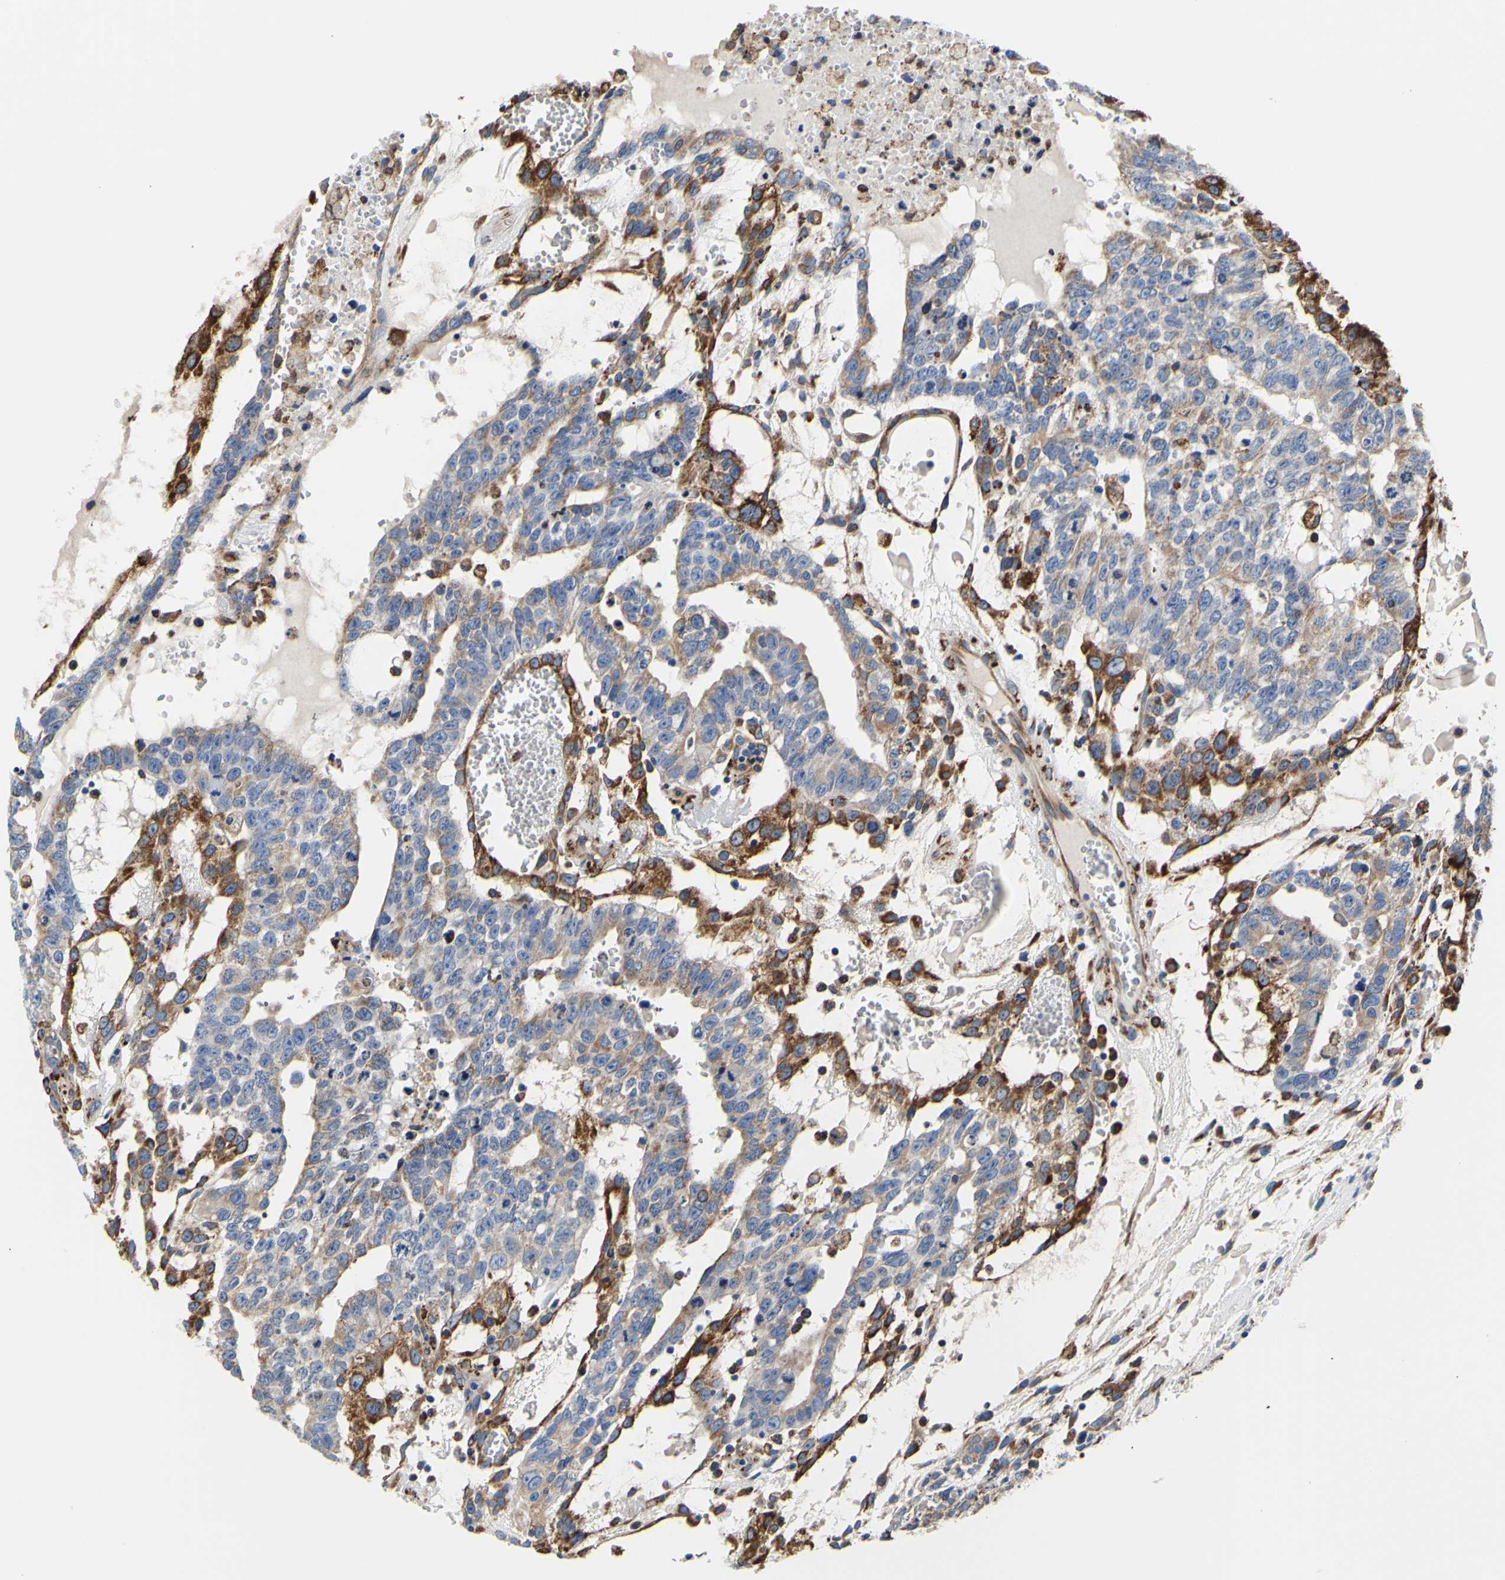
{"staining": {"intensity": "moderate", "quantity": "<25%", "location": "cytoplasmic/membranous"}, "tissue": "testis cancer", "cell_type": "Tumor cells", "image_type": "cancer", "snomed": [{"axis": "morphology", "description": "Seminoma, NOS"}, {"axis": "morphology", "description": "Carcinoma, Embryonal, NOS"}, {"axis": "topography", "description": "Testis"}], "caption": "Immunohistochemical staining of embryonal carcinoma (testis) exhibits moderate cytoplasmic/membranous protein positivity in about <25% of tumor cells.", "gene": "P4HB", "patient": {"sex": "male", "age": 52}}